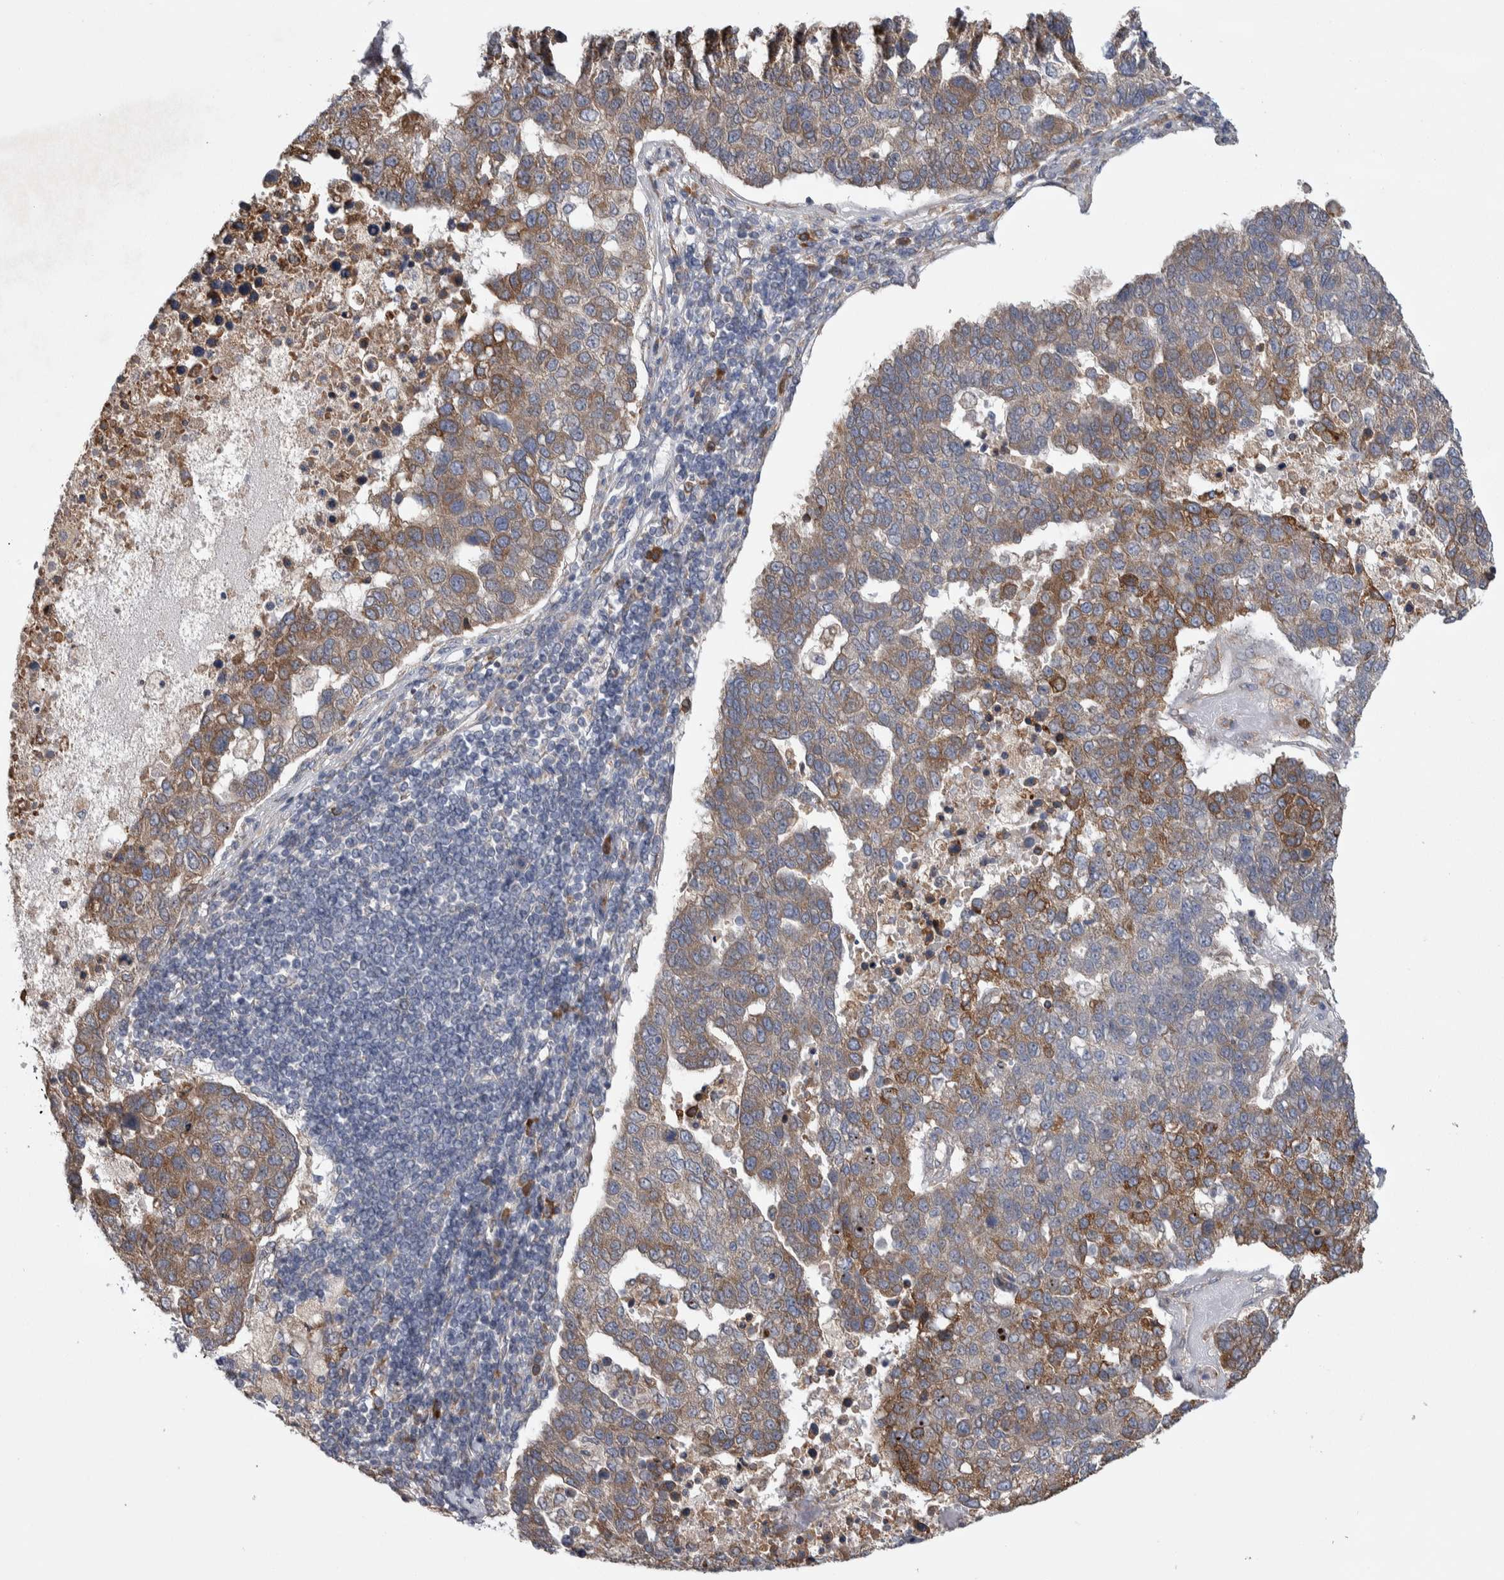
{"staining": {"intensity": "moderate", "quantity": "<25%", "location": "cytoplasmic/membranous"}, "tissue": "pancreatic cancer", "cell_type": "Tumor cells", "image_type": "cancer", "snomed": [{"axis": "morphology", "description": "Adenocarcinoma, NOS"}, {"axis": "topography", "description": "Pancreas"}], "caption": "This histopathology image exhibits IHC staining of human pancreatic cancer (adenocarcinoma), with low moderate cytoplasmic/membranous staining in about <25% of tumor cells.", "gene": "IBTK", "patient": {"sex": "female", "age": 61}}